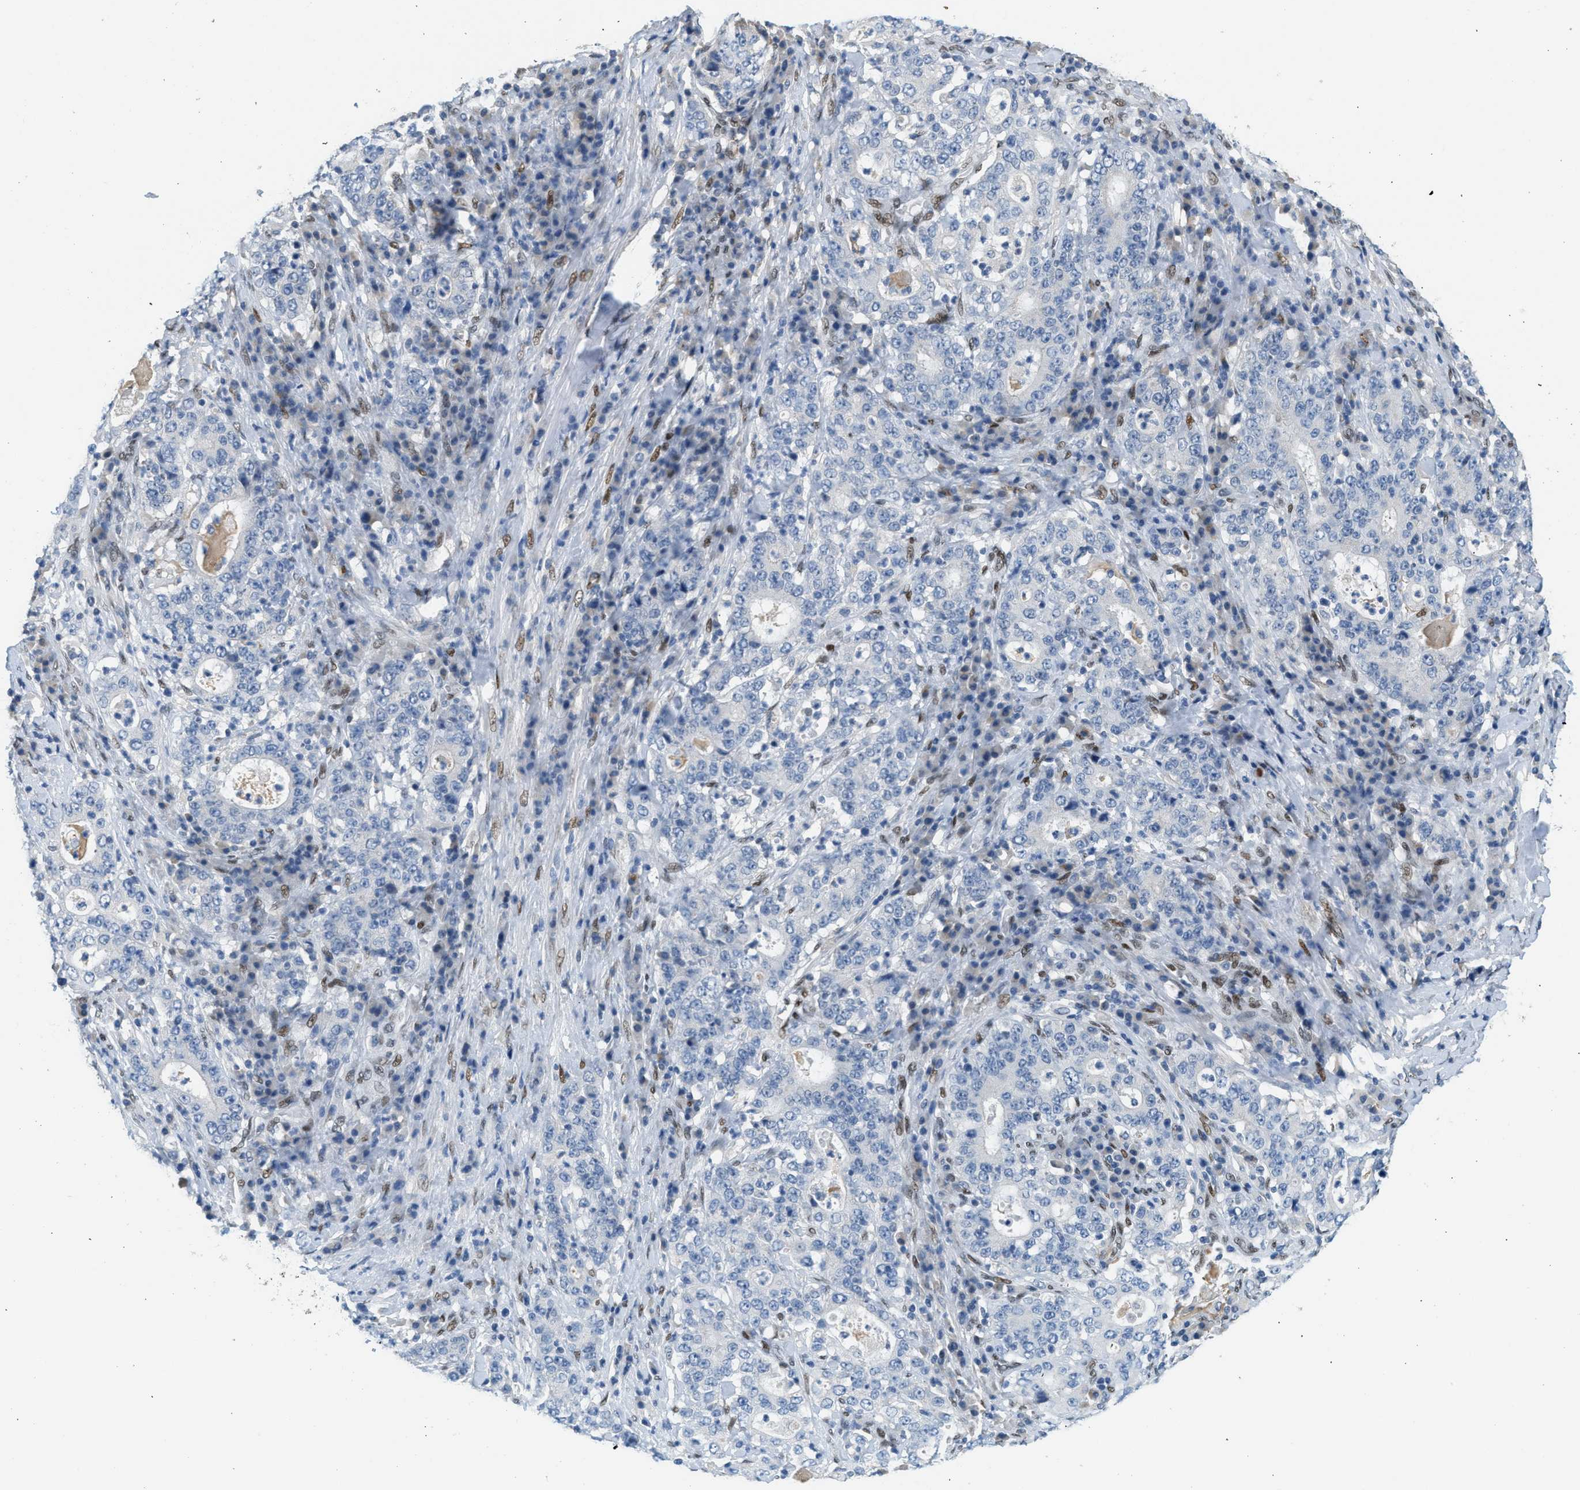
{"staining": {"intensity": "negative", "quantity": "none", "location": "none"}, "tissue": "stomach cancer", "cell_type": "Tumor cells", "image_type": "cancer", "snomed": [{"axis": "morphology", "description": "Normal tissue, NOS"}, {"axis": "morphology", "description": "Adenocarcinoma, NOS"}, {"axis": "topography", "description": "Stomach, upper"}, {"axis": "topography", "description": "Stomach"}], "caption": "Tumor cells are negative for protein expression in human stomach adenocarcinoma.", "gene": "ZBTB20", "patient": {"sex": "male", "age": 59}}